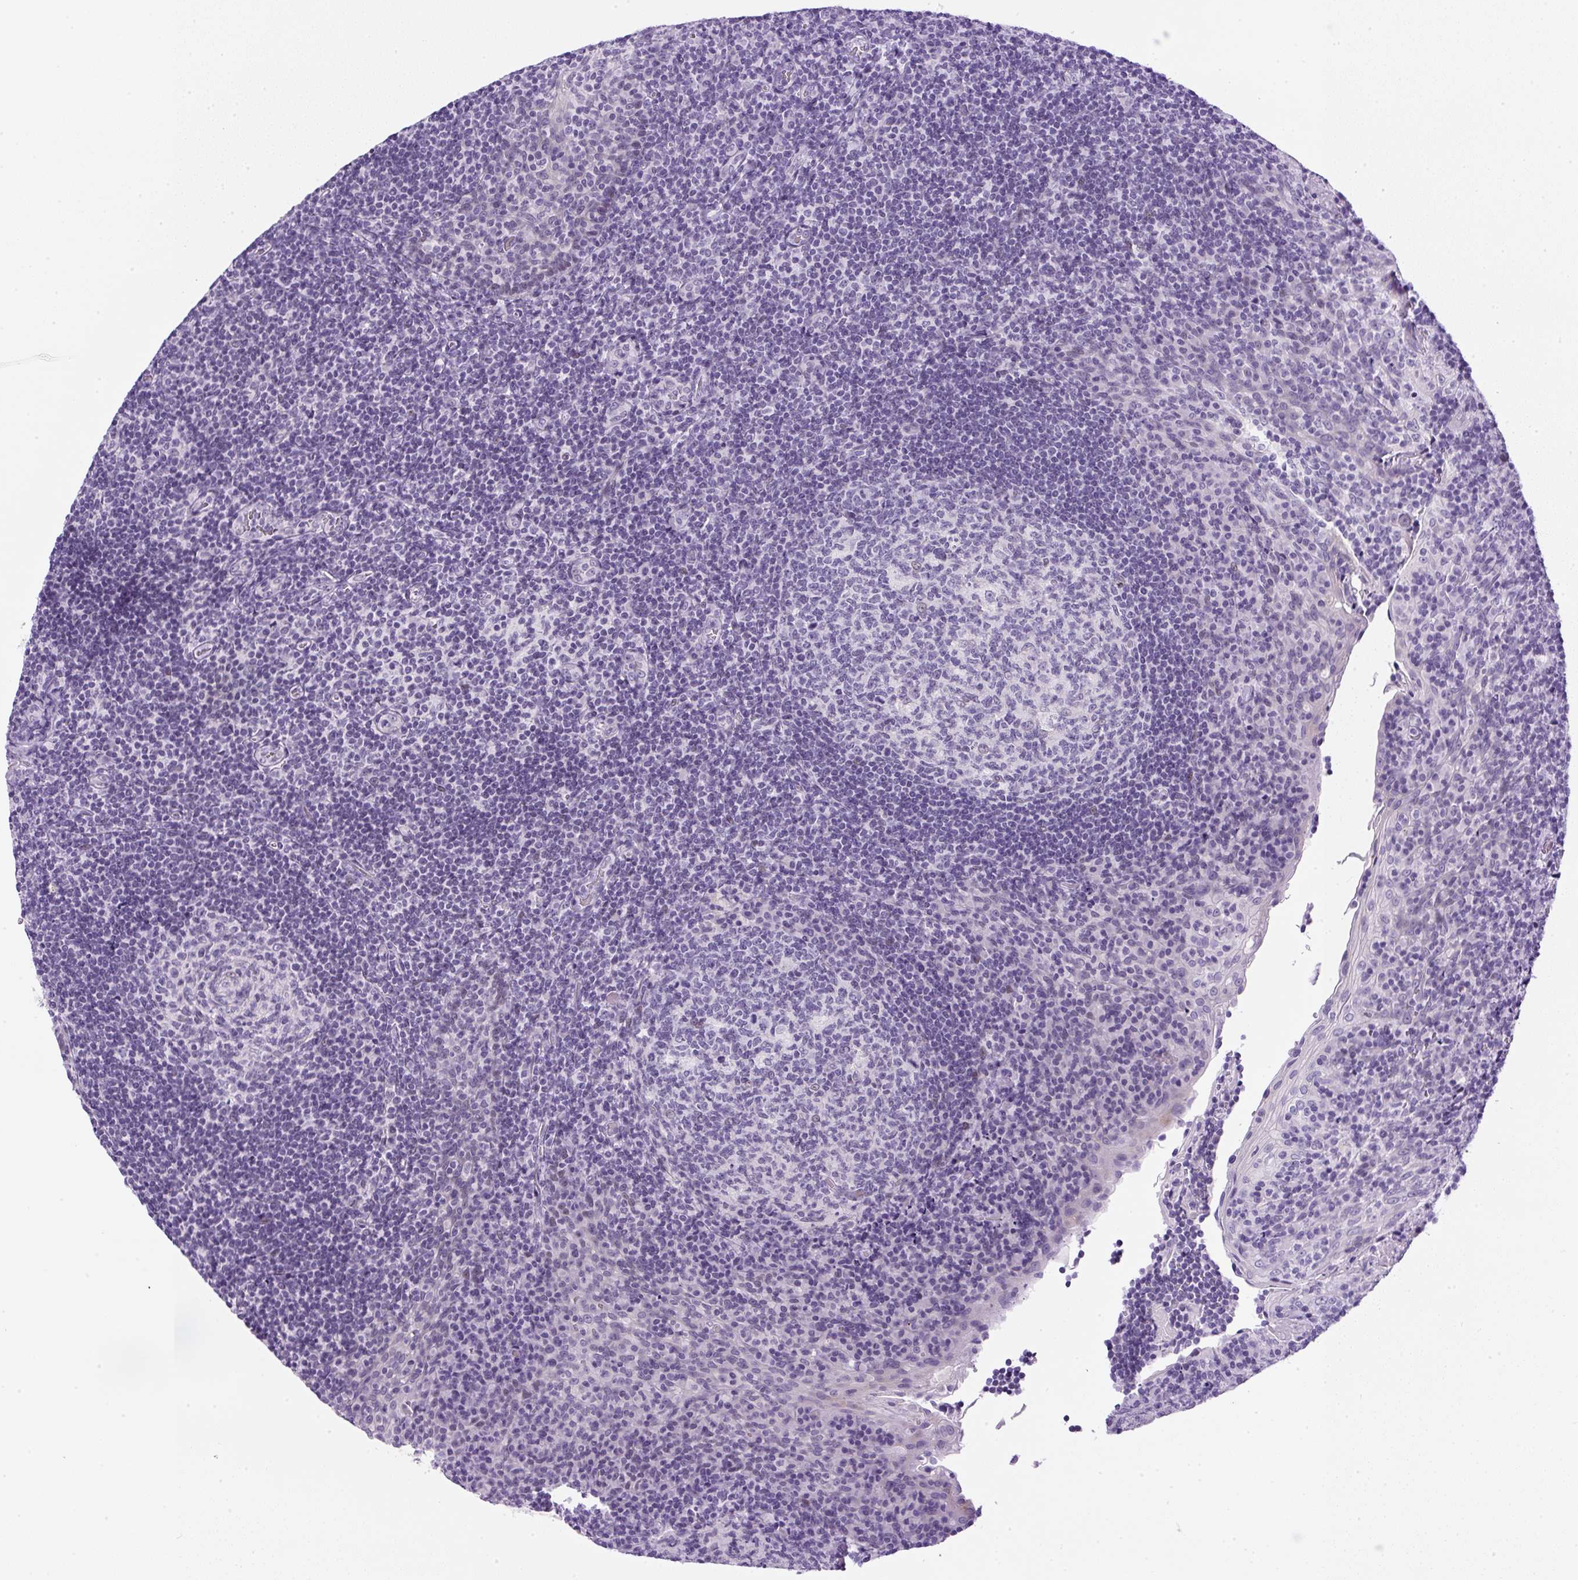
{"staining": {"intensity": "negative", "quantity": "none", "location": "none"}, "tissue": "tonsil", "cell_type": "Germinal center cells", "image_type": "normal", "snomed": [{"axis": "morphology", "description": "Normal tissue, NOS"}, {"axis": "topography", "description": "Tonsil"}], "caption": "Human tonsil stained for a protein using IHC reveals no staining in germinal center cells.", "gene": "RHBDD2", "patient": {"sex": "male", "age": 17}}